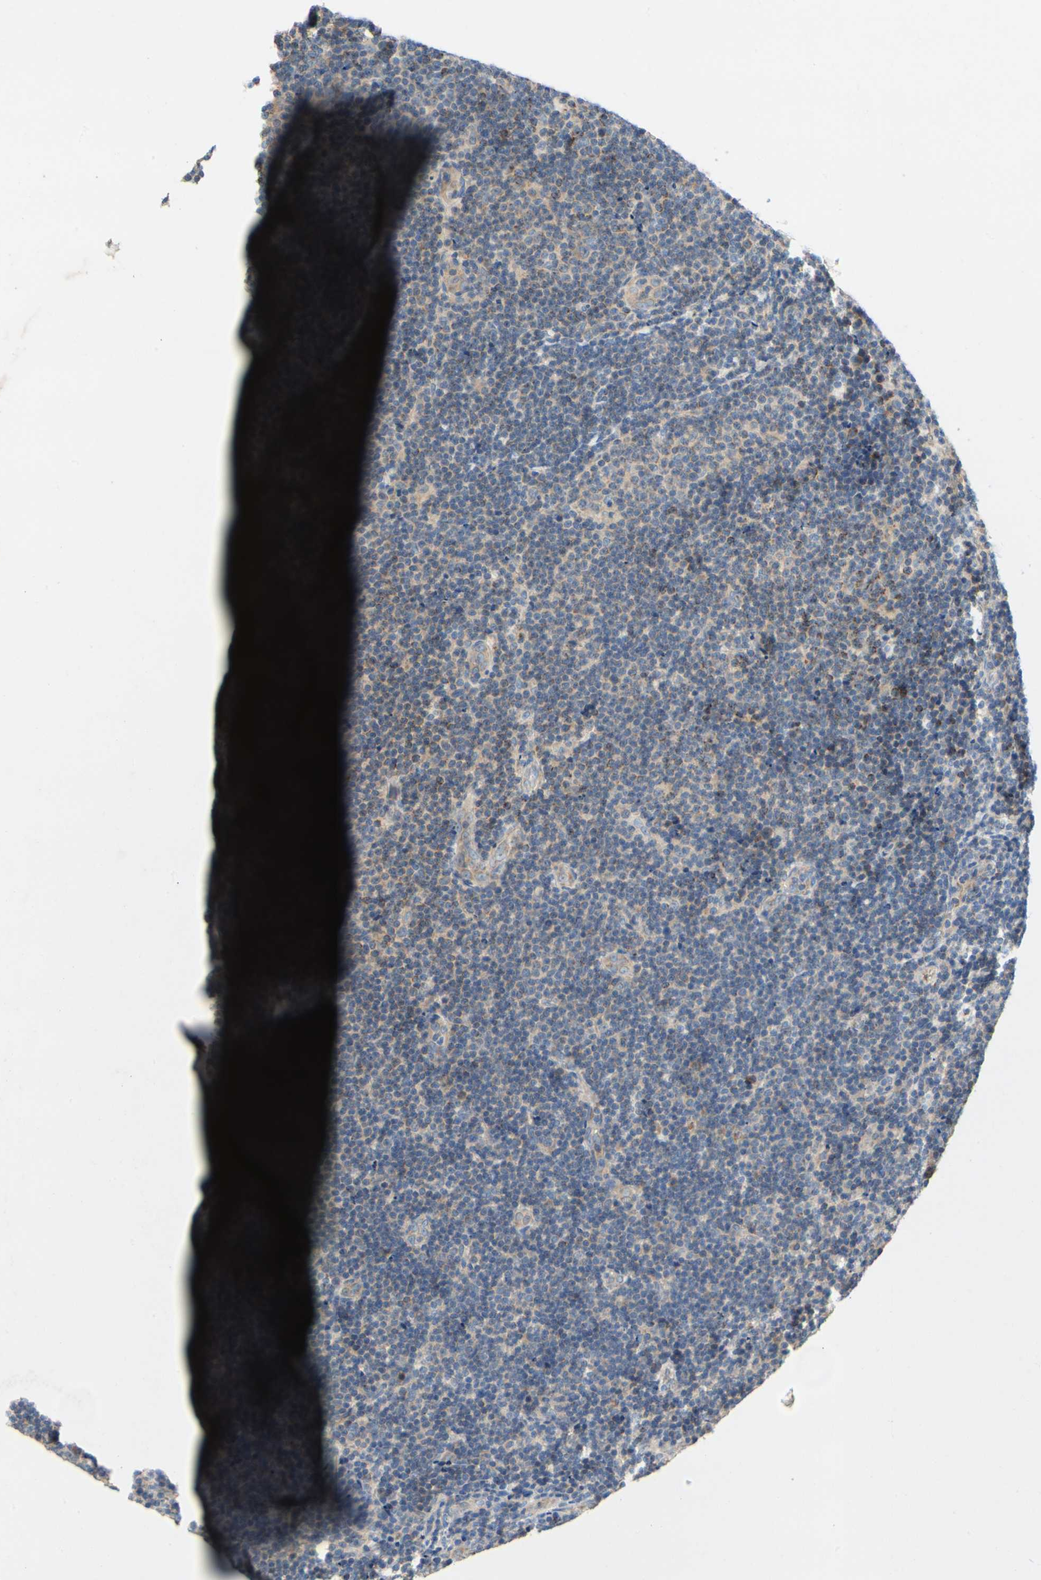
{"staining": {"intensity": "weak", "quantity": ">75%", "location": "cytoplasmic/membranous"}, "tissue": "lymphoma", "cell_type": "Tumor cells", "image_type": "cancer", "snomed": [{"axis": "morphology", "description": "Malignant lymphoma, non-Hodgkin's type, Low grade"}, {"axis": "topography", "description": "Lymph node"}], "caption": "IHC (DAB (3,3'-diaminobenzidine)) staining of malignant lymphoma, non-Hodgkin's type (low-grade) exhibits weak cytoplasmic/membranous protein positivity in about >75% of tumor cells.", "gene": "KLHDC8B", "patient": {"sex": "male", "age": 83}}